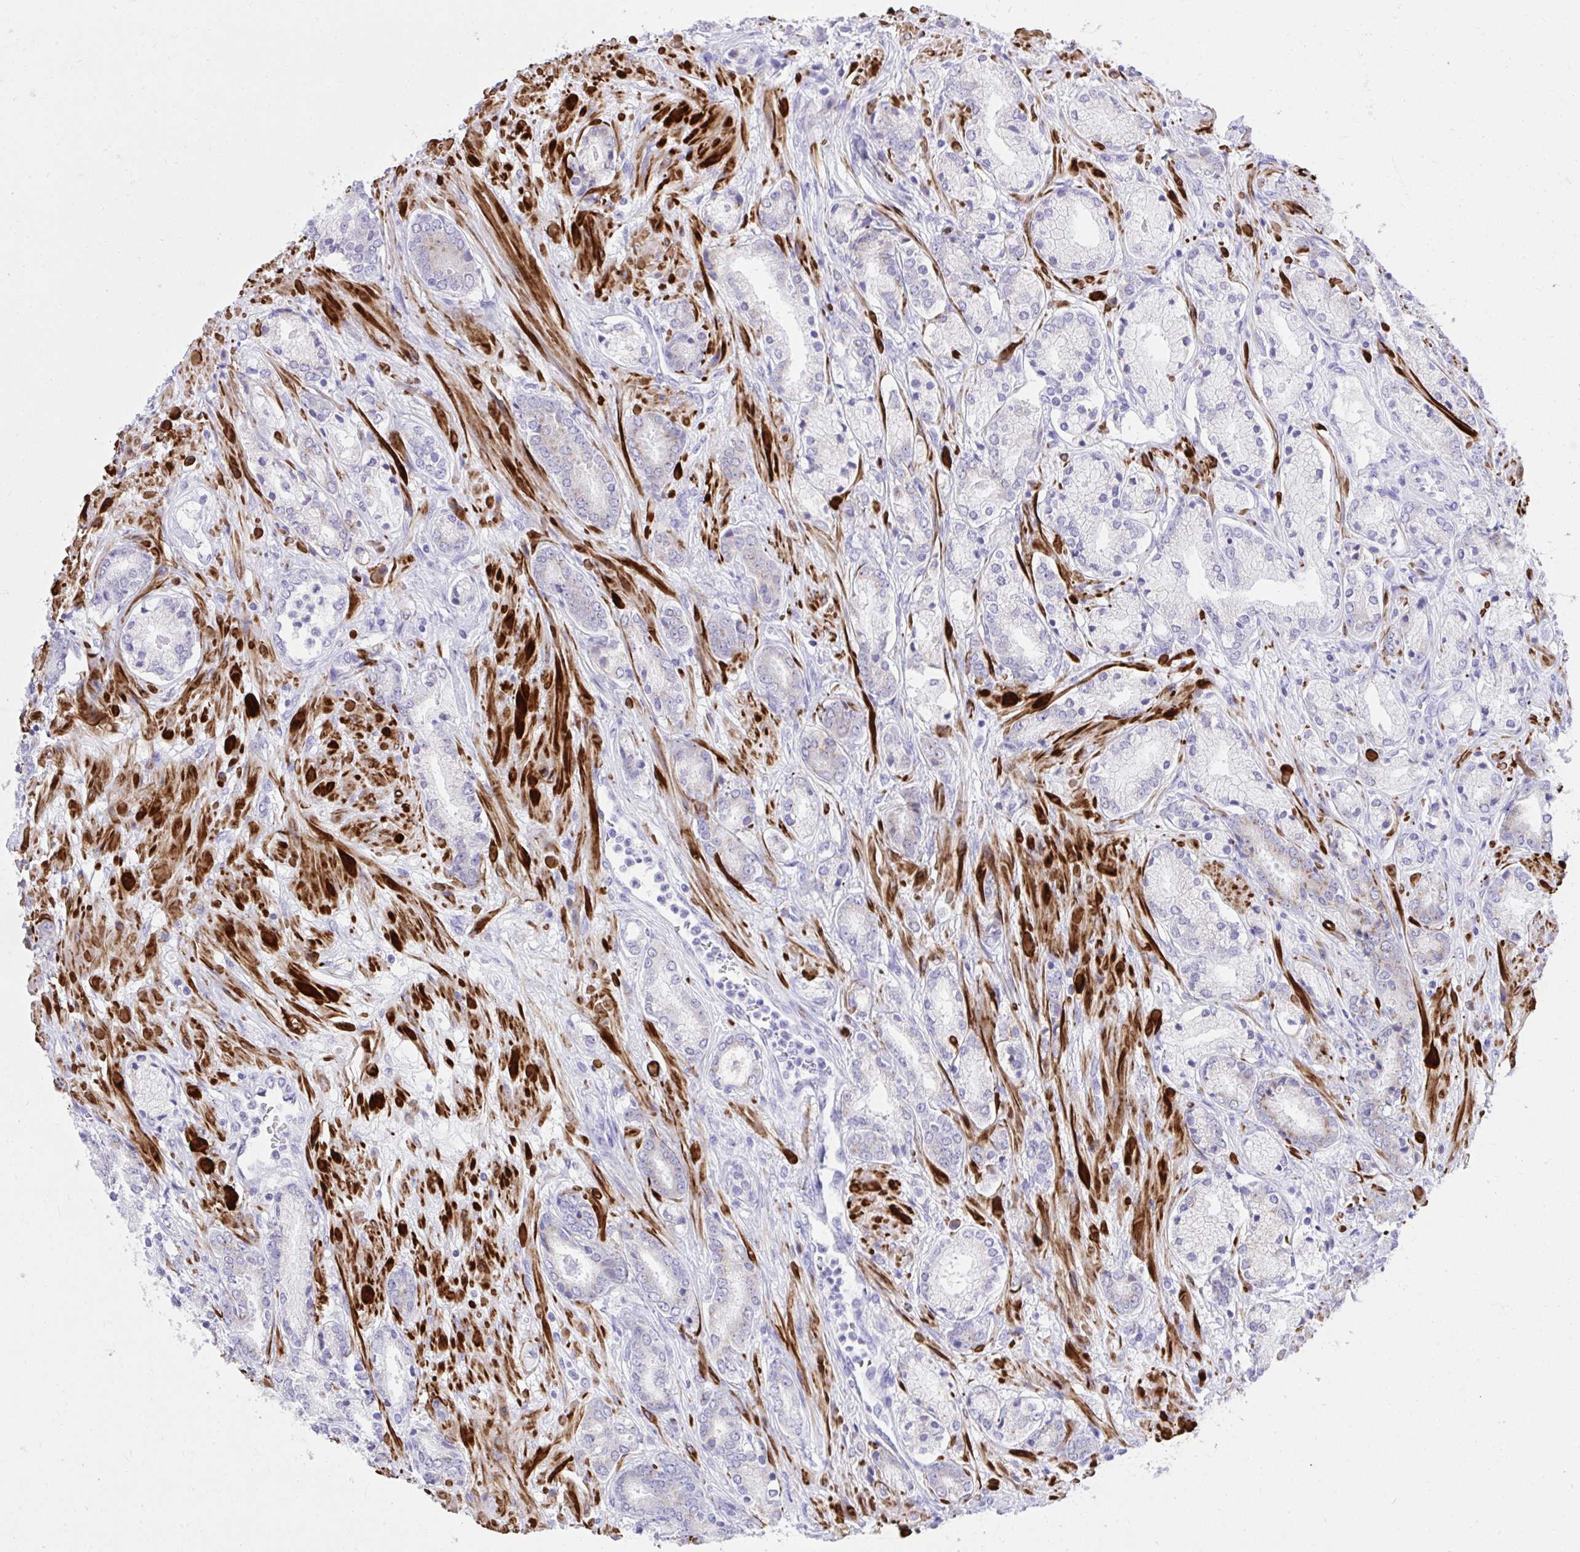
{"staining": {"intensity": "weak", "quantity": "<25%", "location": "cytoplasmic/membranous"}, "tissue": "prostate cancer", "cell_type": "Tumor cells", "image_type": "cancer", "snomed": [{"axis": "morphology", "description": "Adenocarcinoma, High grade"}, {"axis": "topography", "description": "Prostate"}], "caption": "IHC of prostate high-grade adenocarcinoma demonstrates no staining in tumor cells. (Brightfield microscopy of DAB (3,3'-diaminobenzidine) IHC at high magnification).", "gene": "KCNN4", "patient": {"sex": "male", "age": 56}}